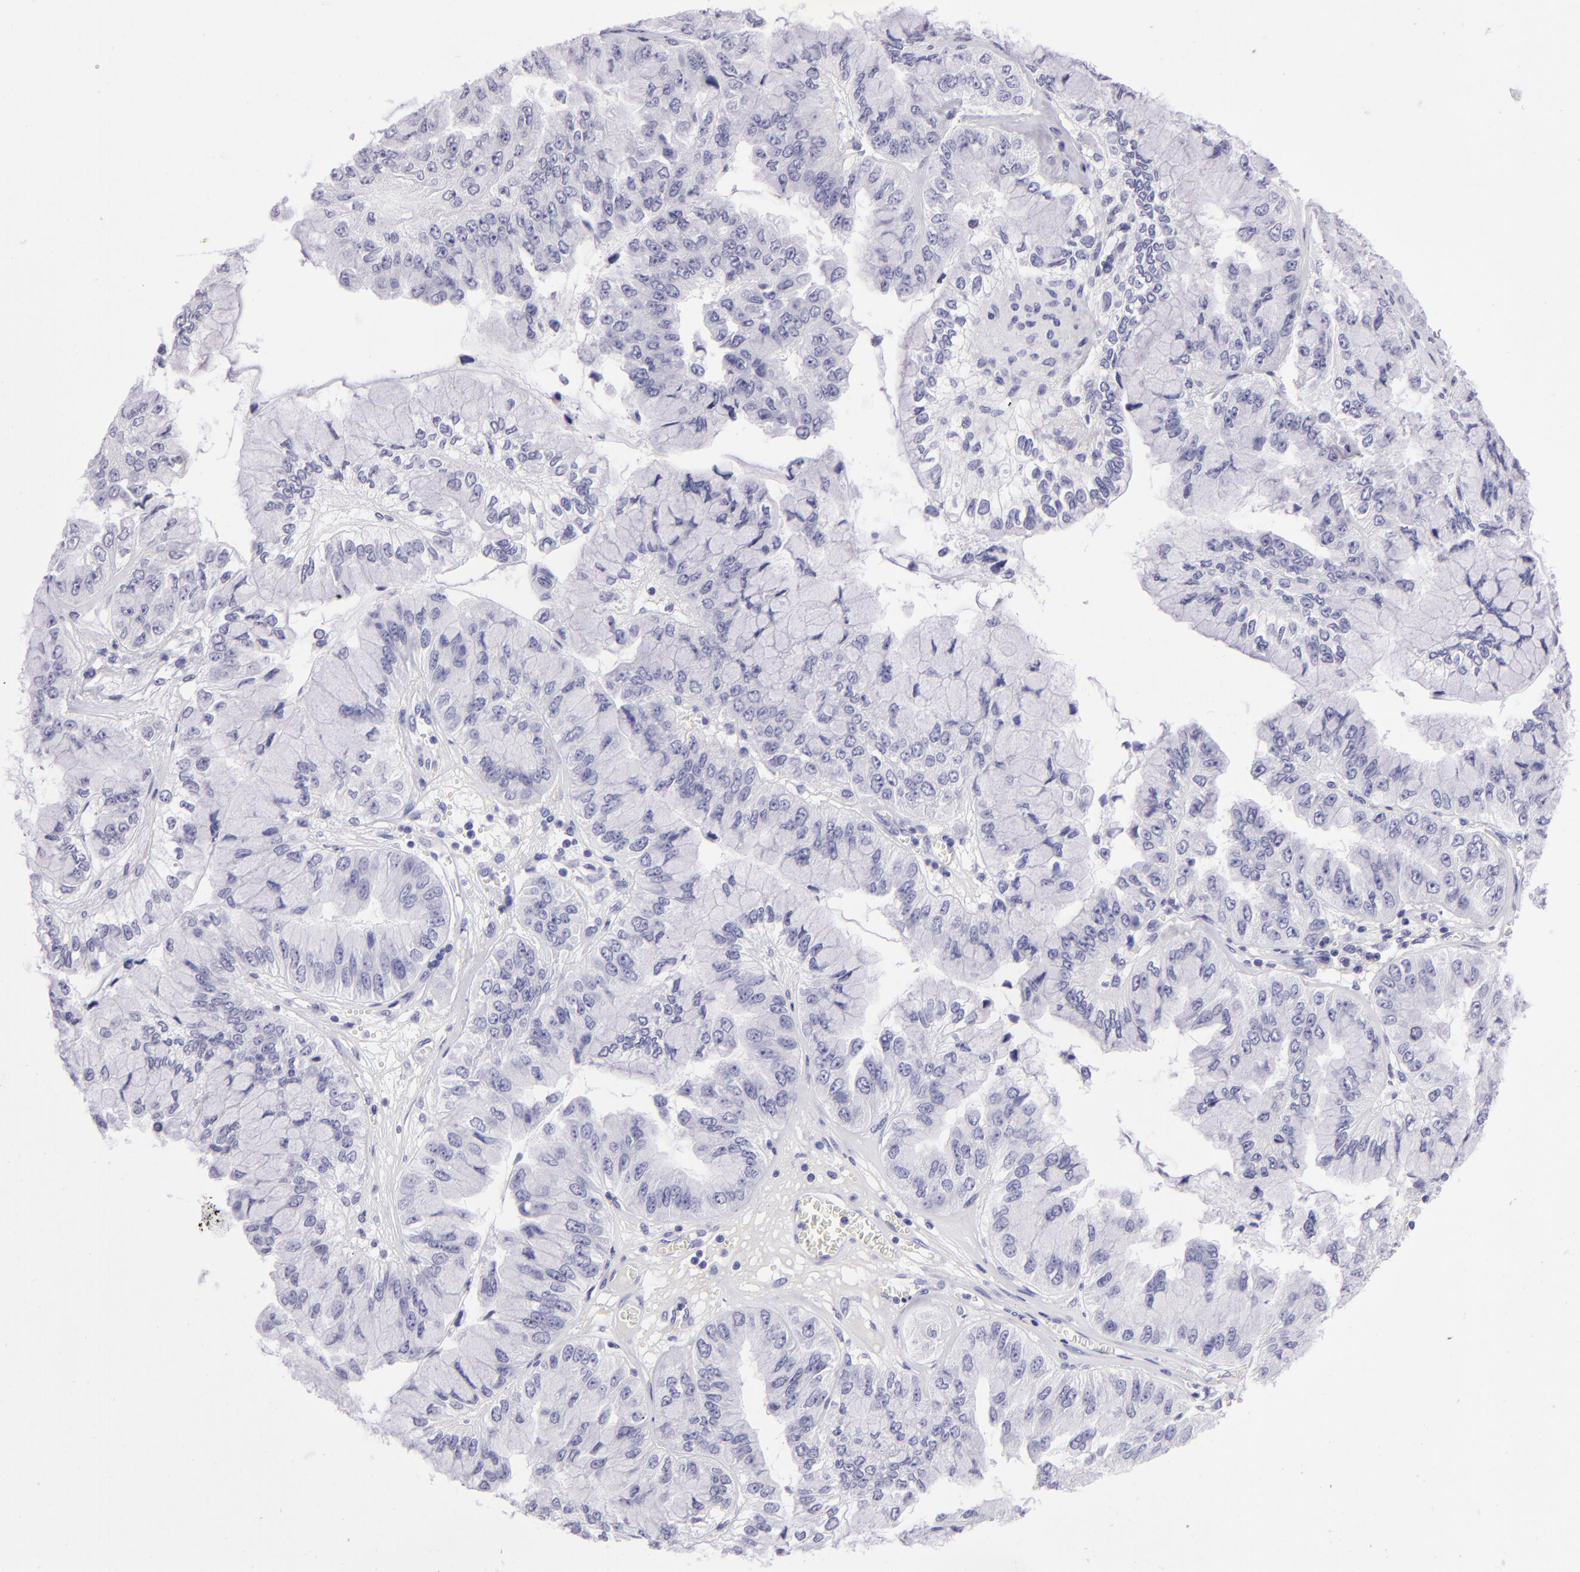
{"staining": {"intensity": "negative", "quantity": "none", "location": "none"}, "tissue": "liver cancer", "cell_type": "Tumor cells", "image_type": "cancer", "snomed": [{"axis": "morphology", "description": "Cholangiocarcinoma"}, {"axis": "topography", "description": "Liver"}], "caption": "Micrograph shows no significant protein staining in tumor cells of liver cancer (cholangiocarcinoma). (Brightfield microscopy of DAB (3,3'-diaminobenzidine) immunohistochemistry (IHC) at high magnification).", "gene": "TYRP1", "patient": {"sex": "female", "age": 79}}